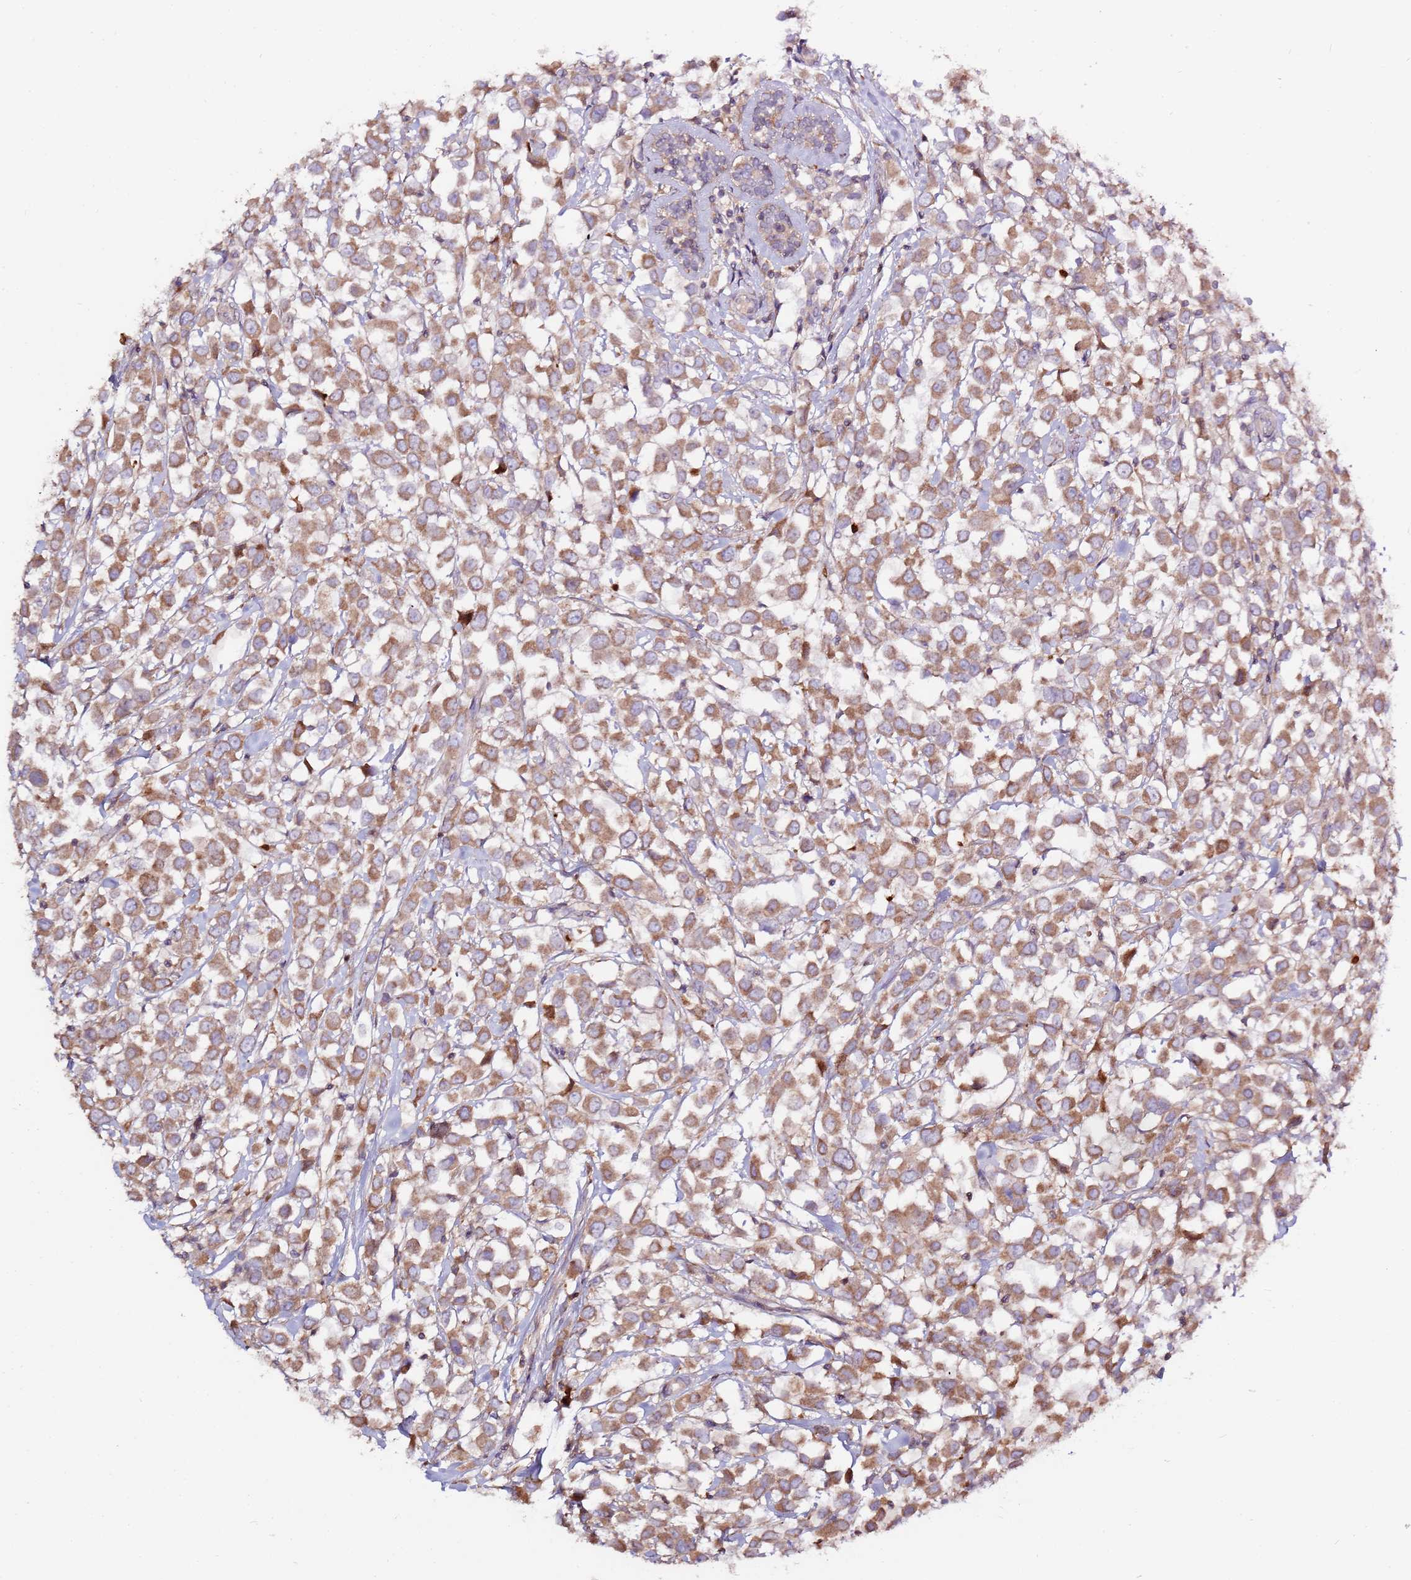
{"staining": {"intensity": "moderate", "quantity": "25%-75%", "location": "cytoplasmic/membranous"}, "tissue": "breast cancer", "cell_type": "Tumor cells", "image_type": "cancer", "snomed": [{"axis": "morphology", "description": "Duct carcinoma"}, {"axis": "topography", "description": "Breast"}], "caption": "Moderate cytoplasmic/membranous expression is identified in about 25%-75% of tumor cells in breast cancer (intraductal carcinoma). Nuclei are stained in blue.", "gene": "EVA1B", "patient": {"sex": "female", "age": 61}}